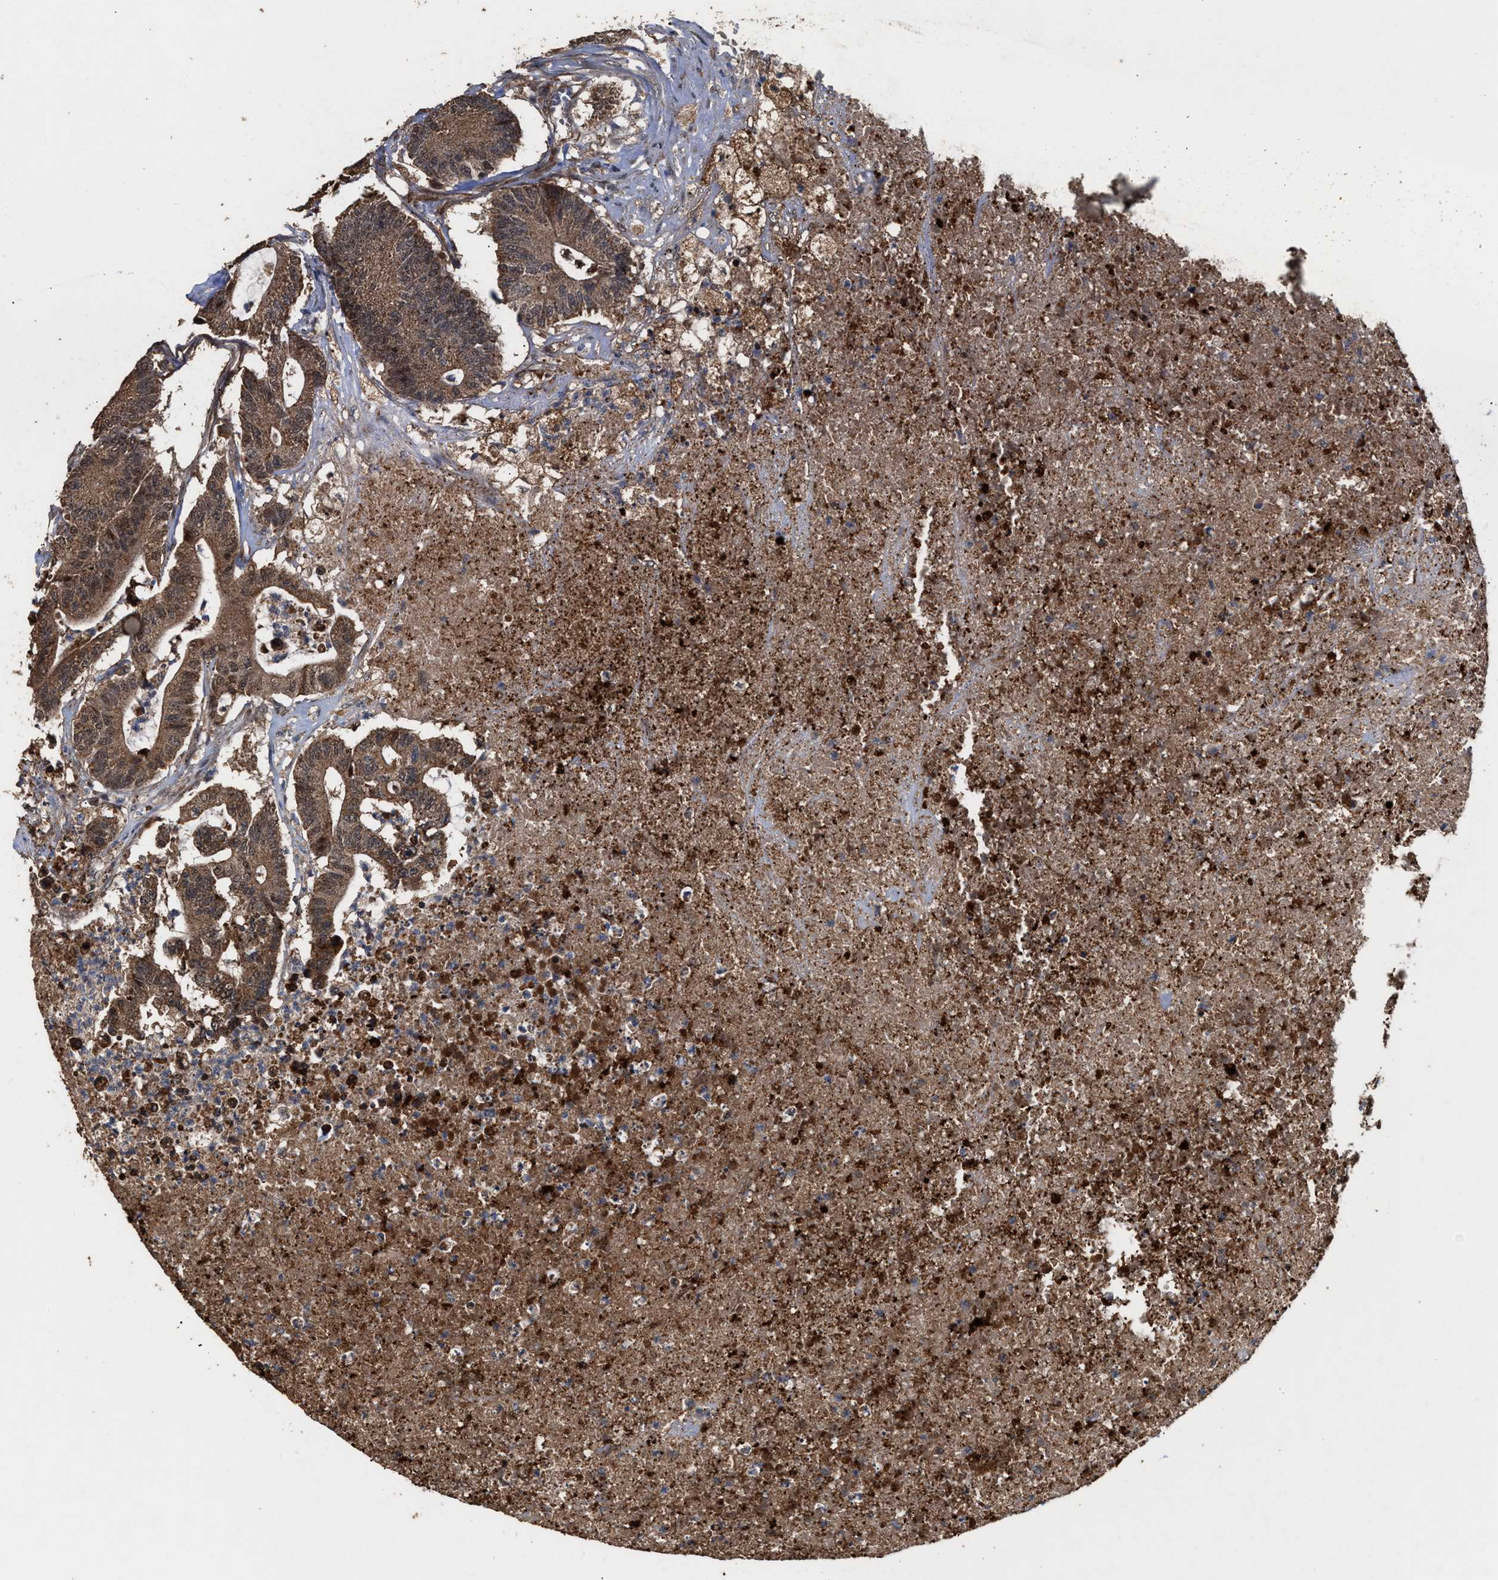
{"staining": {"intensity": "moderate", "quantity": ">75%", "location": "cytoplasmic/membranous"}, "tissue": "colorectal cancer", "cell_type": "Tumor cells", "image_type": "cancer", "snomed": [{"axis": "morphology", "description": "Adenocarcinoma, NOS"}, {"axis": "topography", "description": "Colon"}], "caption": "Tumor cells show medium levels of moderate cytoplasmic/membranous positivity in about >75% of cells in human colorectal adenocarcinoma. The staining is performed using DAB (3,3'-diaminobenzidine) brown chromogen to label protein expression. The nuclei are counter-stained blue using hematoxylin.", "gene": "ZNHIT6", "patient": {"sex": "female", "age": 84}}